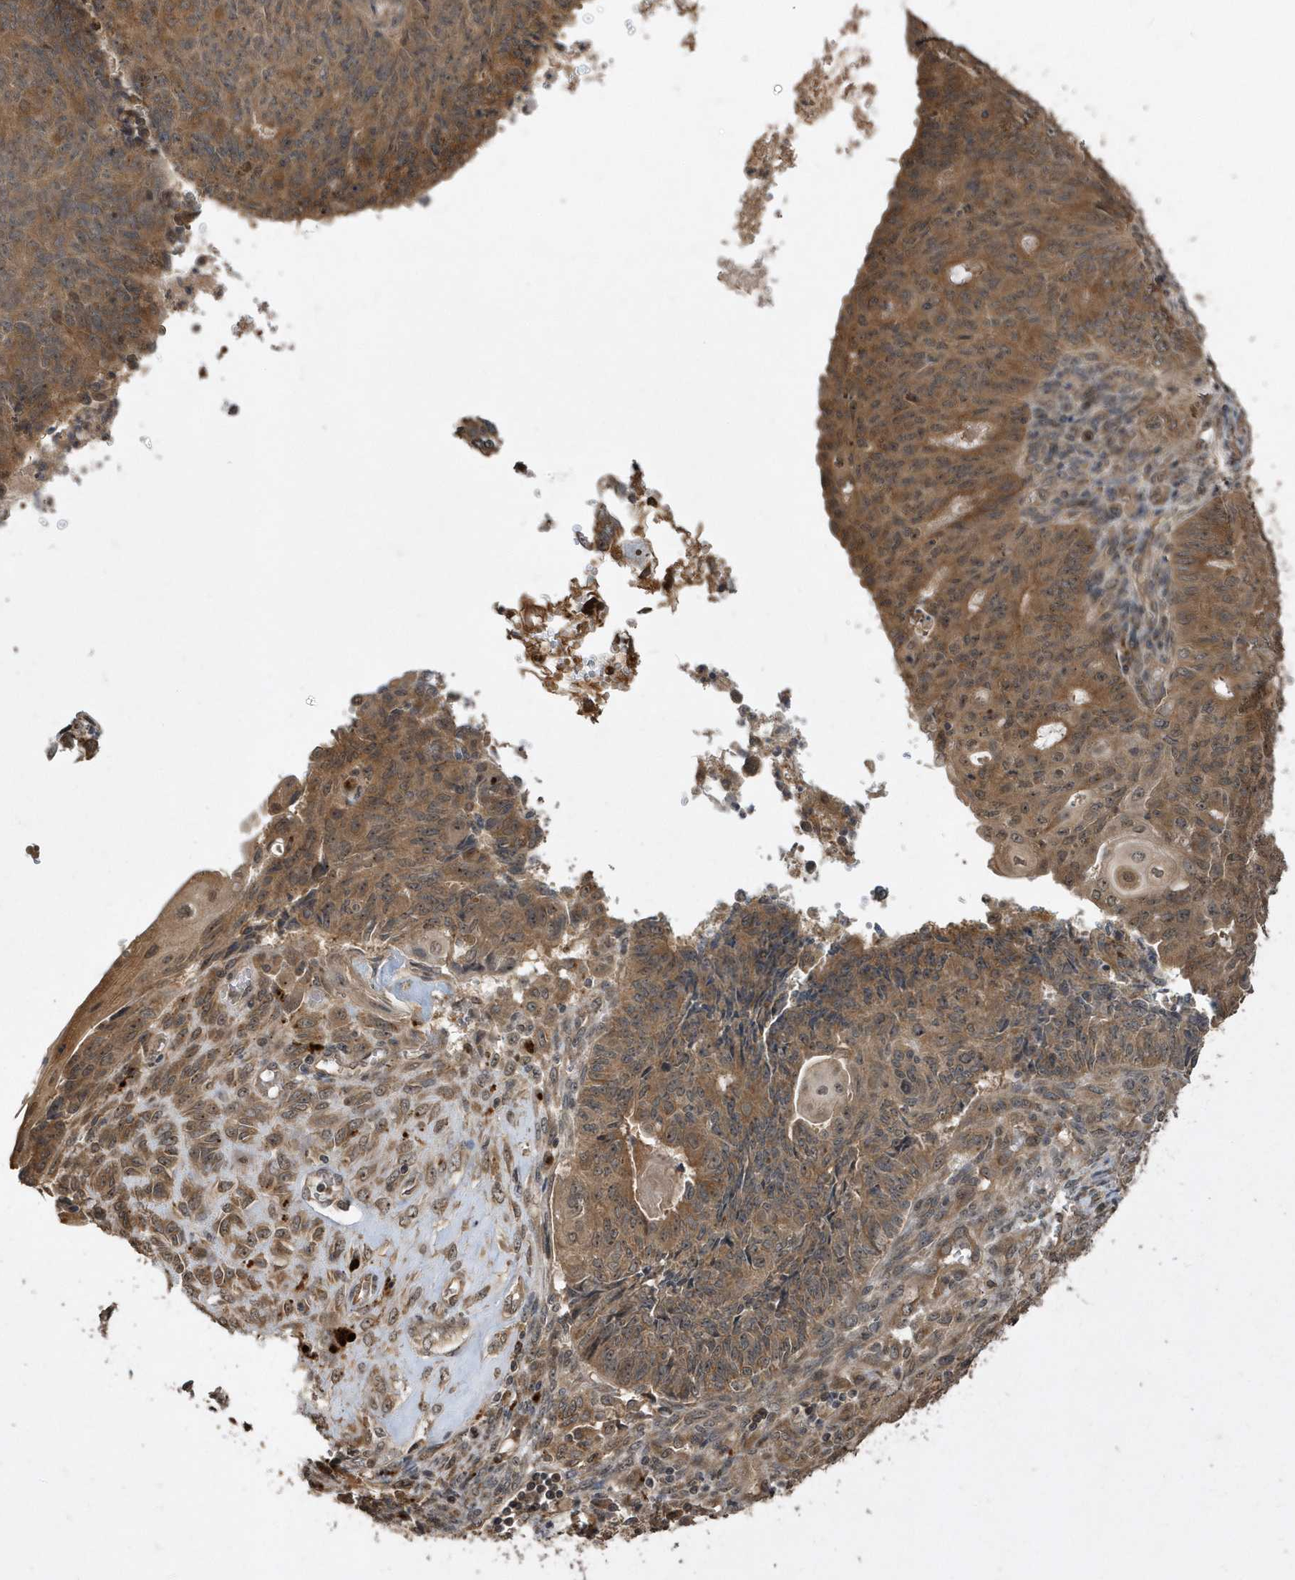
{"staining": {"intensity": "moderate", "quantity": ">75%", "location": "cytoplasmic/membranous"}, "tissue": "endometrial cancer", "cell_type": "Tumor cells", "image_type": "cancer", "snomed": [{"axis": "morphology", "description": "Adenocarcinoma, NOS"}, {"axis": "topography", "description": "Endometrium"}], "caption": "DAB (3,3'-diaminobenzidine) immunohistochemical staining of endometrial cancer demonstrates moderate cytoplasmic/membranous protein staining in approximately >75% of tumor cells.", "gene": "WASHC5", "patient": {"sex": "female", "age": 32}}